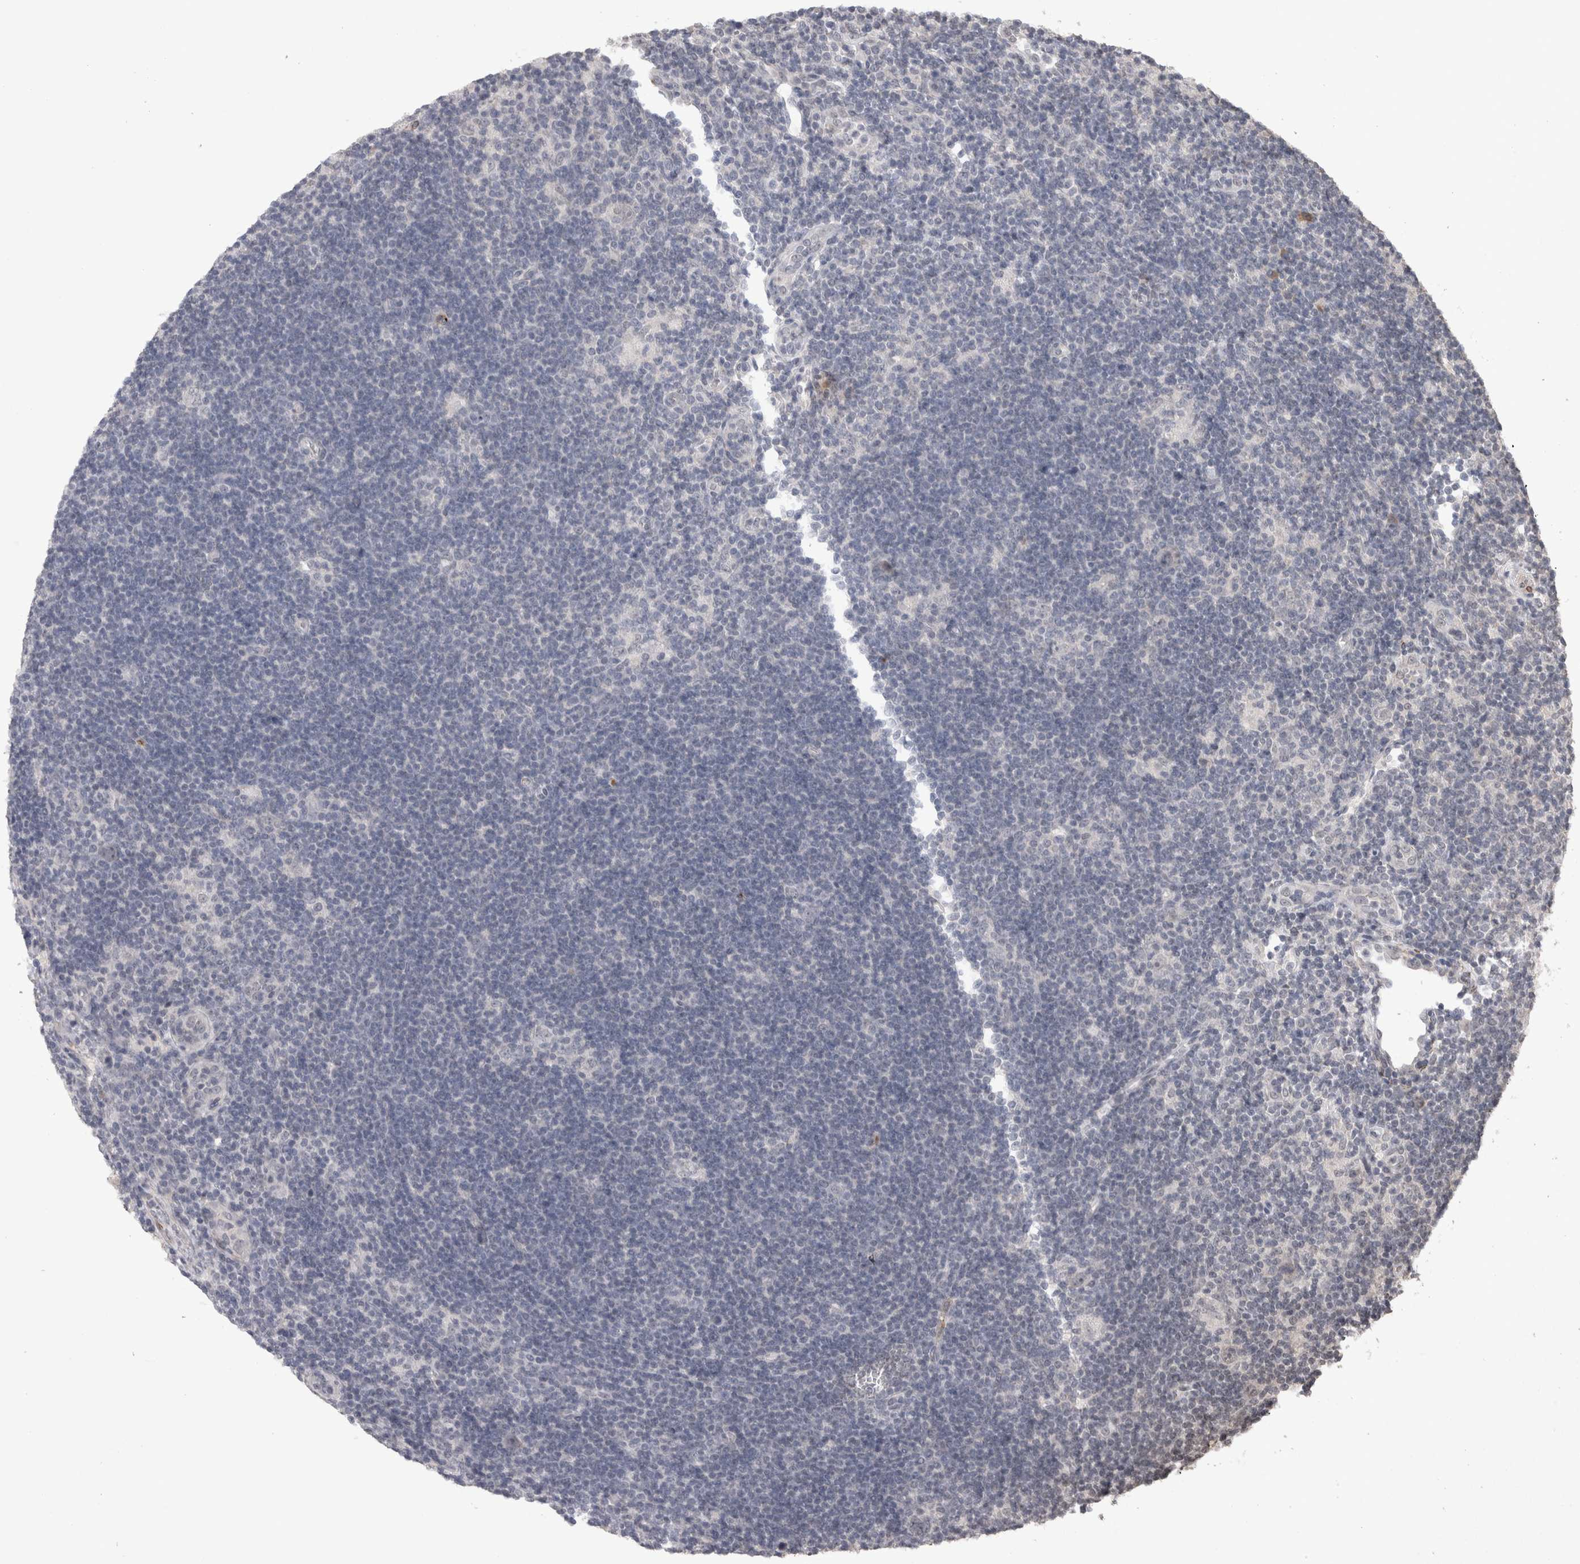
{"staining": {"intensity": "negative", "quantity": "none", "location": "none"}, "tissue": "lymphoma", "cell_type": "Tumor cells", "image_type": "cancer", "snomed": [{"axis": "morphology", "description": "Hodgkin's disease, NOS"}, {"axis": "topography", "description": "Lymph node"}], "caption": "An immunohistochemistry image of Hodgkin's disease is shown. There is no staining in tumor cells of Hodgkin's disease. The staining was performed using DAB (3,3'-diaminobenzidine) to visualize the protein expression in brown, while the nuclei were stained in blue with hematoxylin (Magnification: 20x).", "gene": "CDH13", "patient": {"sex": "female", "age": 57}}